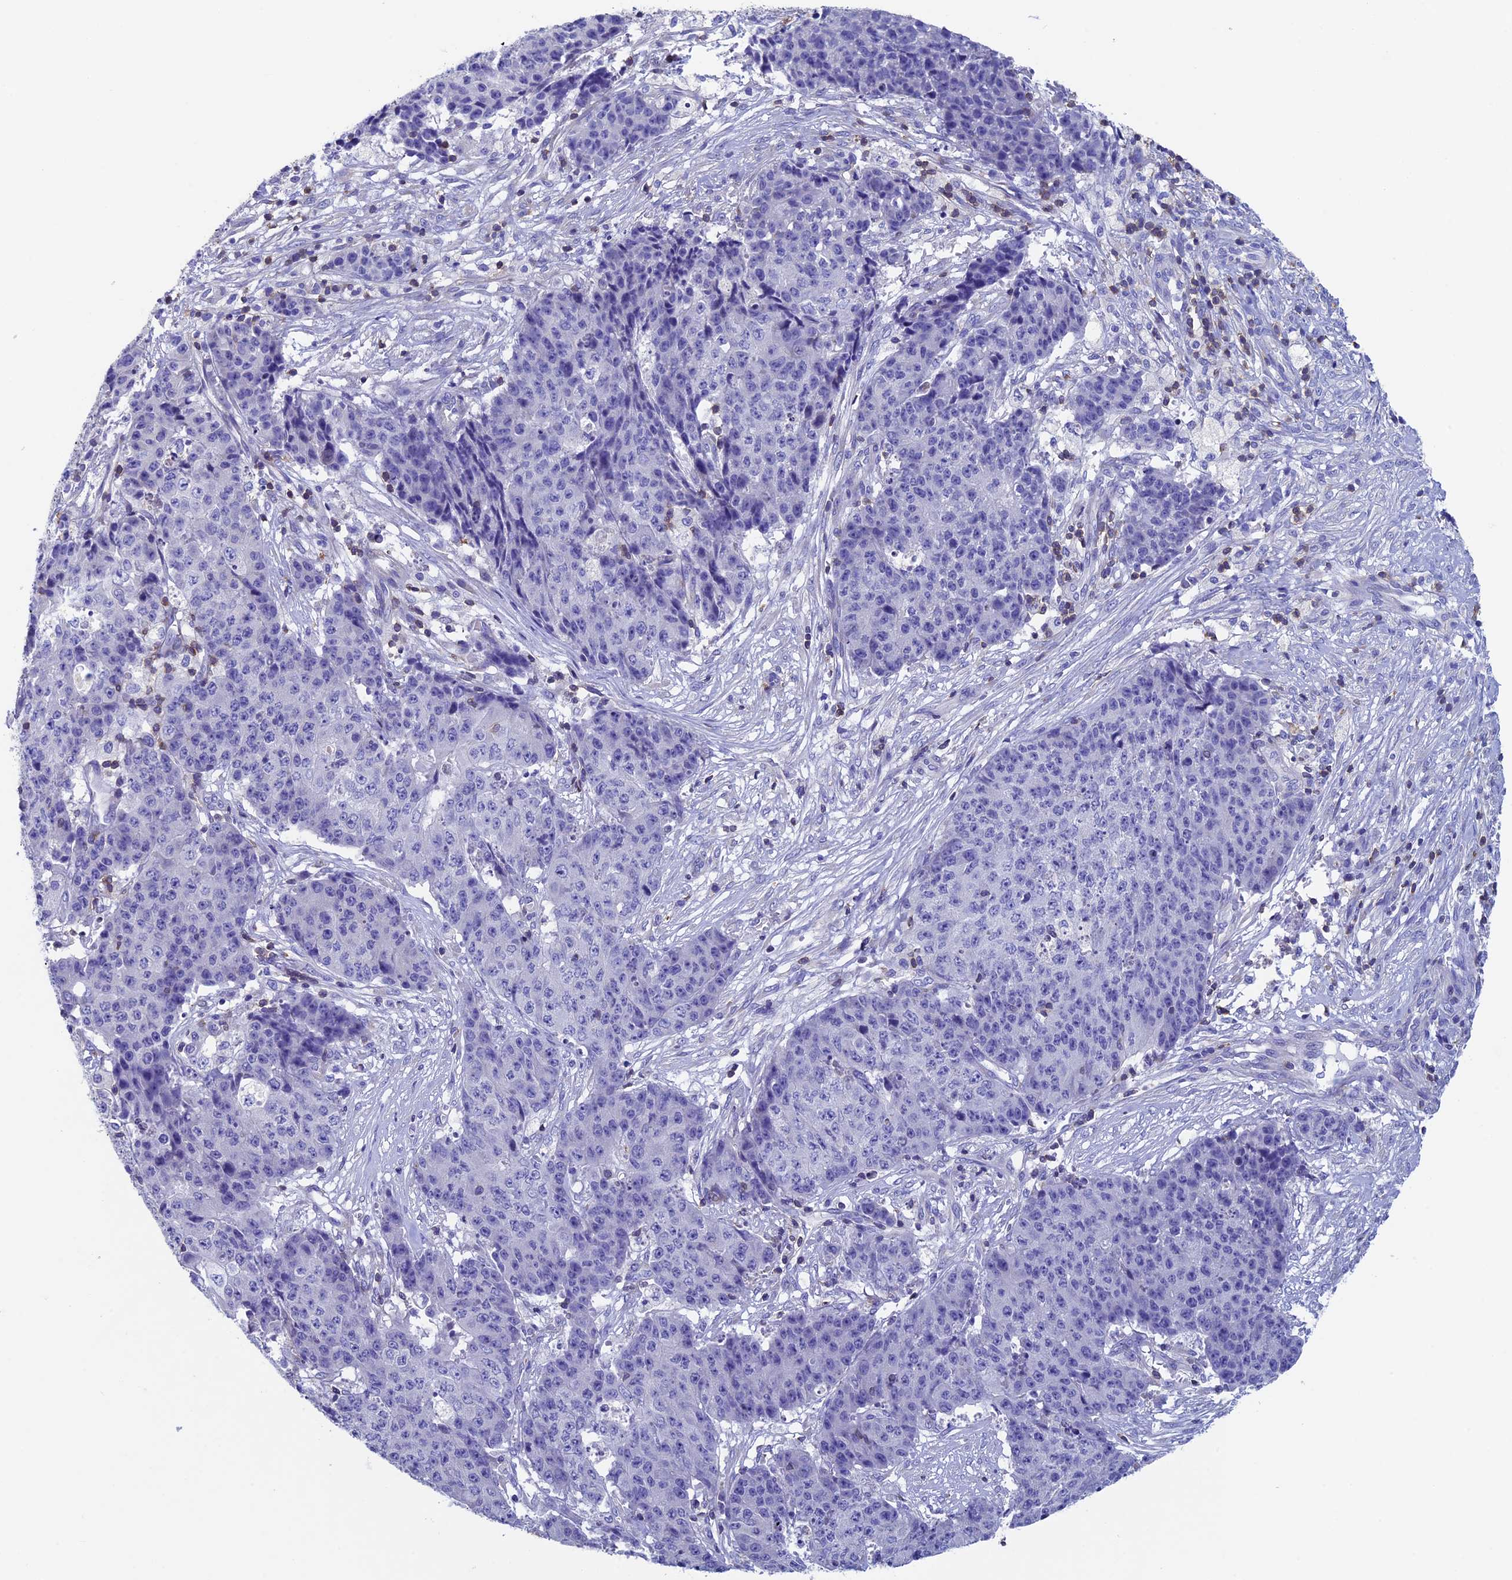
{"staining": {"intensity": "negative", "quantity": "none", "location": "none"}, "tissue": "ovarian cancer", "cell_type": "Tumor cells", "image_type": "cancer", "snomed": [{"axis": "morphology", "description": "Carcinoma, endometroid"}, {"axis": "topography", "description": "Ovary"}], "caption": "Histopathology image shows no significant protein staining in tumor cells of endometroid carcinoma (ovarian). (Stains: DAB (3,3'-diaminobenzidine) immunohistochemistry (IHC) with hematoxylin counter stain, Microscopy: brightfield microscopy at high magnification).", "gene": "SEPTIN1", "patient": {"sex": "female", "age": 42}}